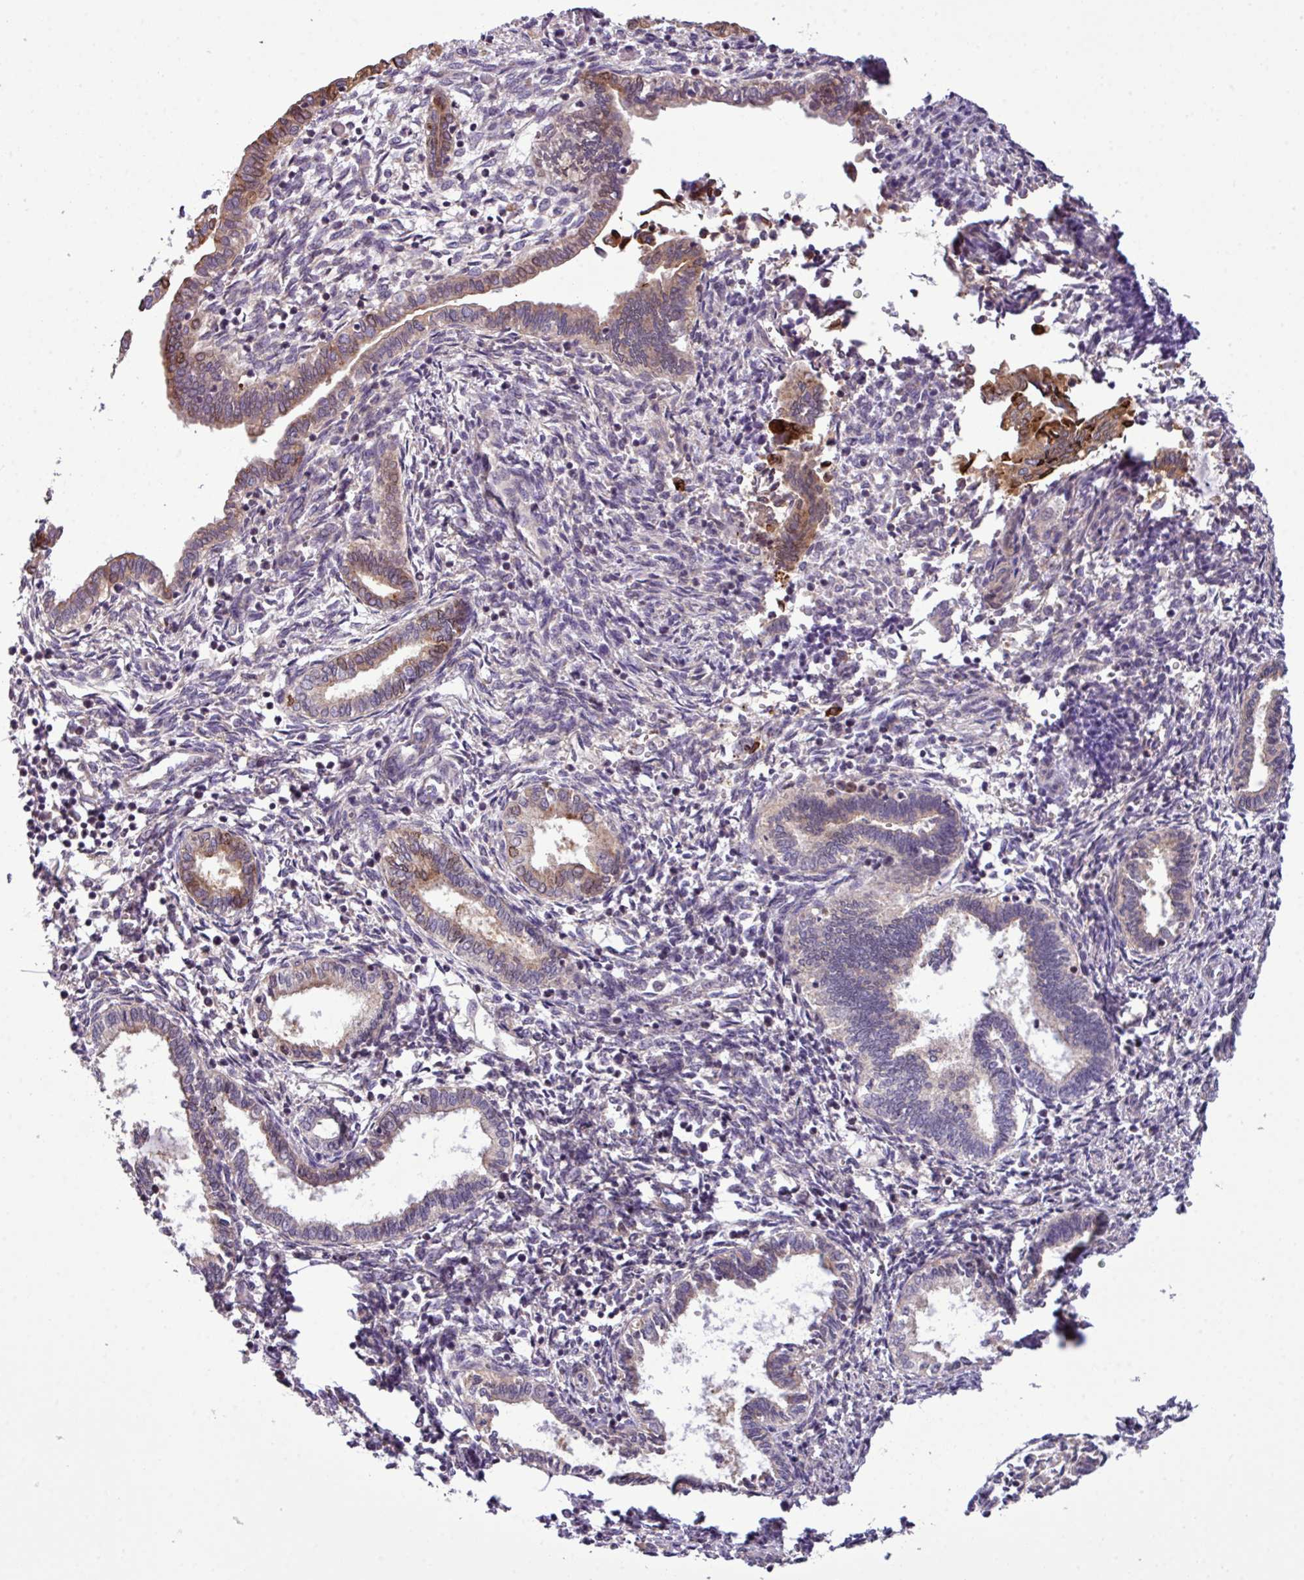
{"staining": {"intensity": "negative", "quantity": "none", "location": "none"}, "tissue": "endometrium", "cell_type": "Cells in endometrial stroma", "image_type": "normal", "snomed": [{"axis": "morphology", "description": "Normal tissue, NOS"}, {"axis": "topography", "description": "Endometrium"}], "caption": "Immunohistochemistry (IHC) image of benign human endometrium stained for a protein (brown), which displays no staining in cells in endometrial stroma.", "gene": "XIAP", "patient": {"sex": "female", "age": 37}}